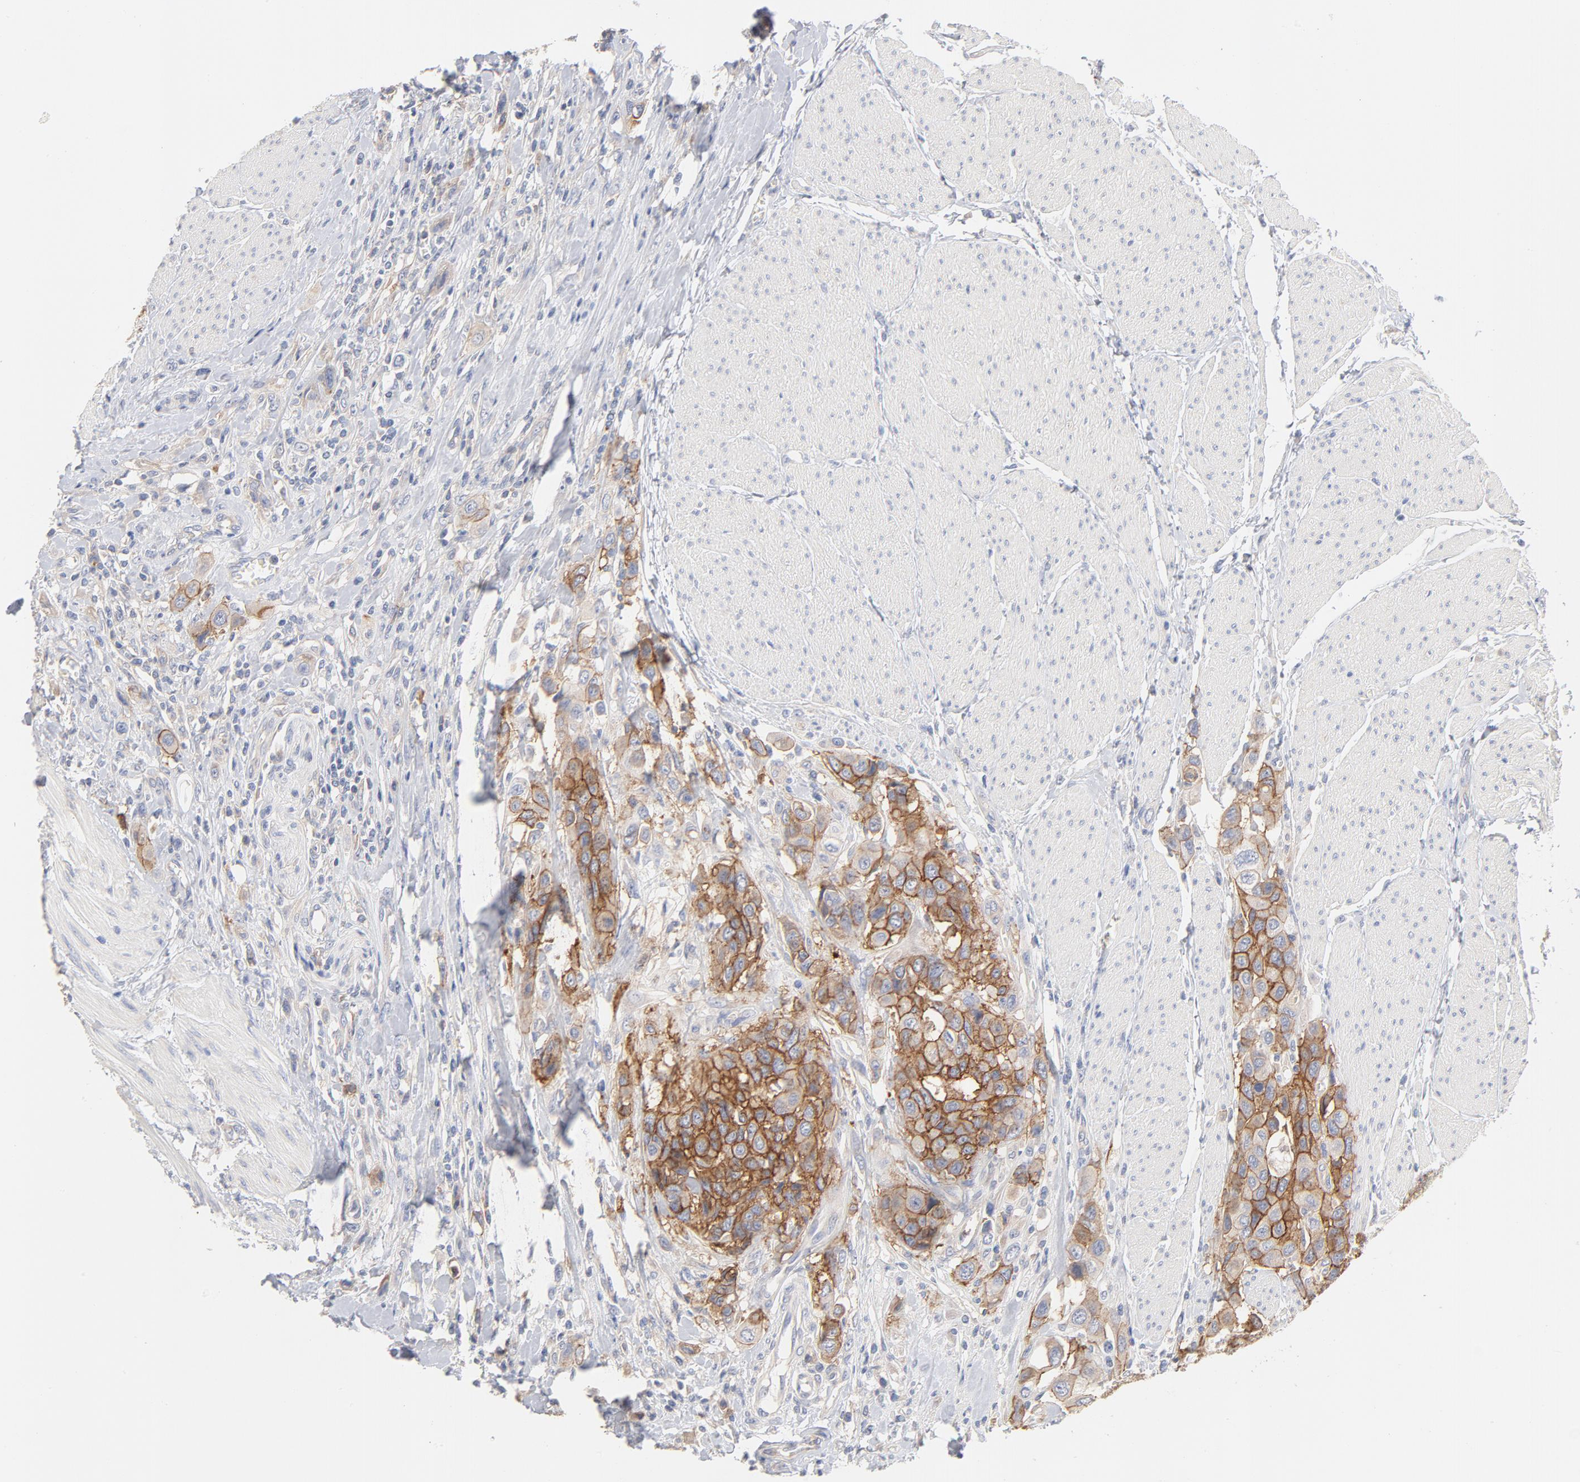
{"staining": {"intensity": "moderate", "quantity": ">75%", "location": "cytoplasmic/membranous"}, "tissue": "urothelial cancer", "cell_type": "Tumor cells", "image_type": "cancer", "snomed": [{"axis": "morphology", "description": "Urothelial carcinoma, High grade"}, {"axis": "topography", "description": "Urinary bladder"}], "caption": "Immunohistochemistry of high-grade urothelial carcinoma displays medium levels of moderate cytoplasmic/membranous expression in about >75% of tumor cells.", "gene": "SETD3", "patient": {"sex": "male", "age": 50}}